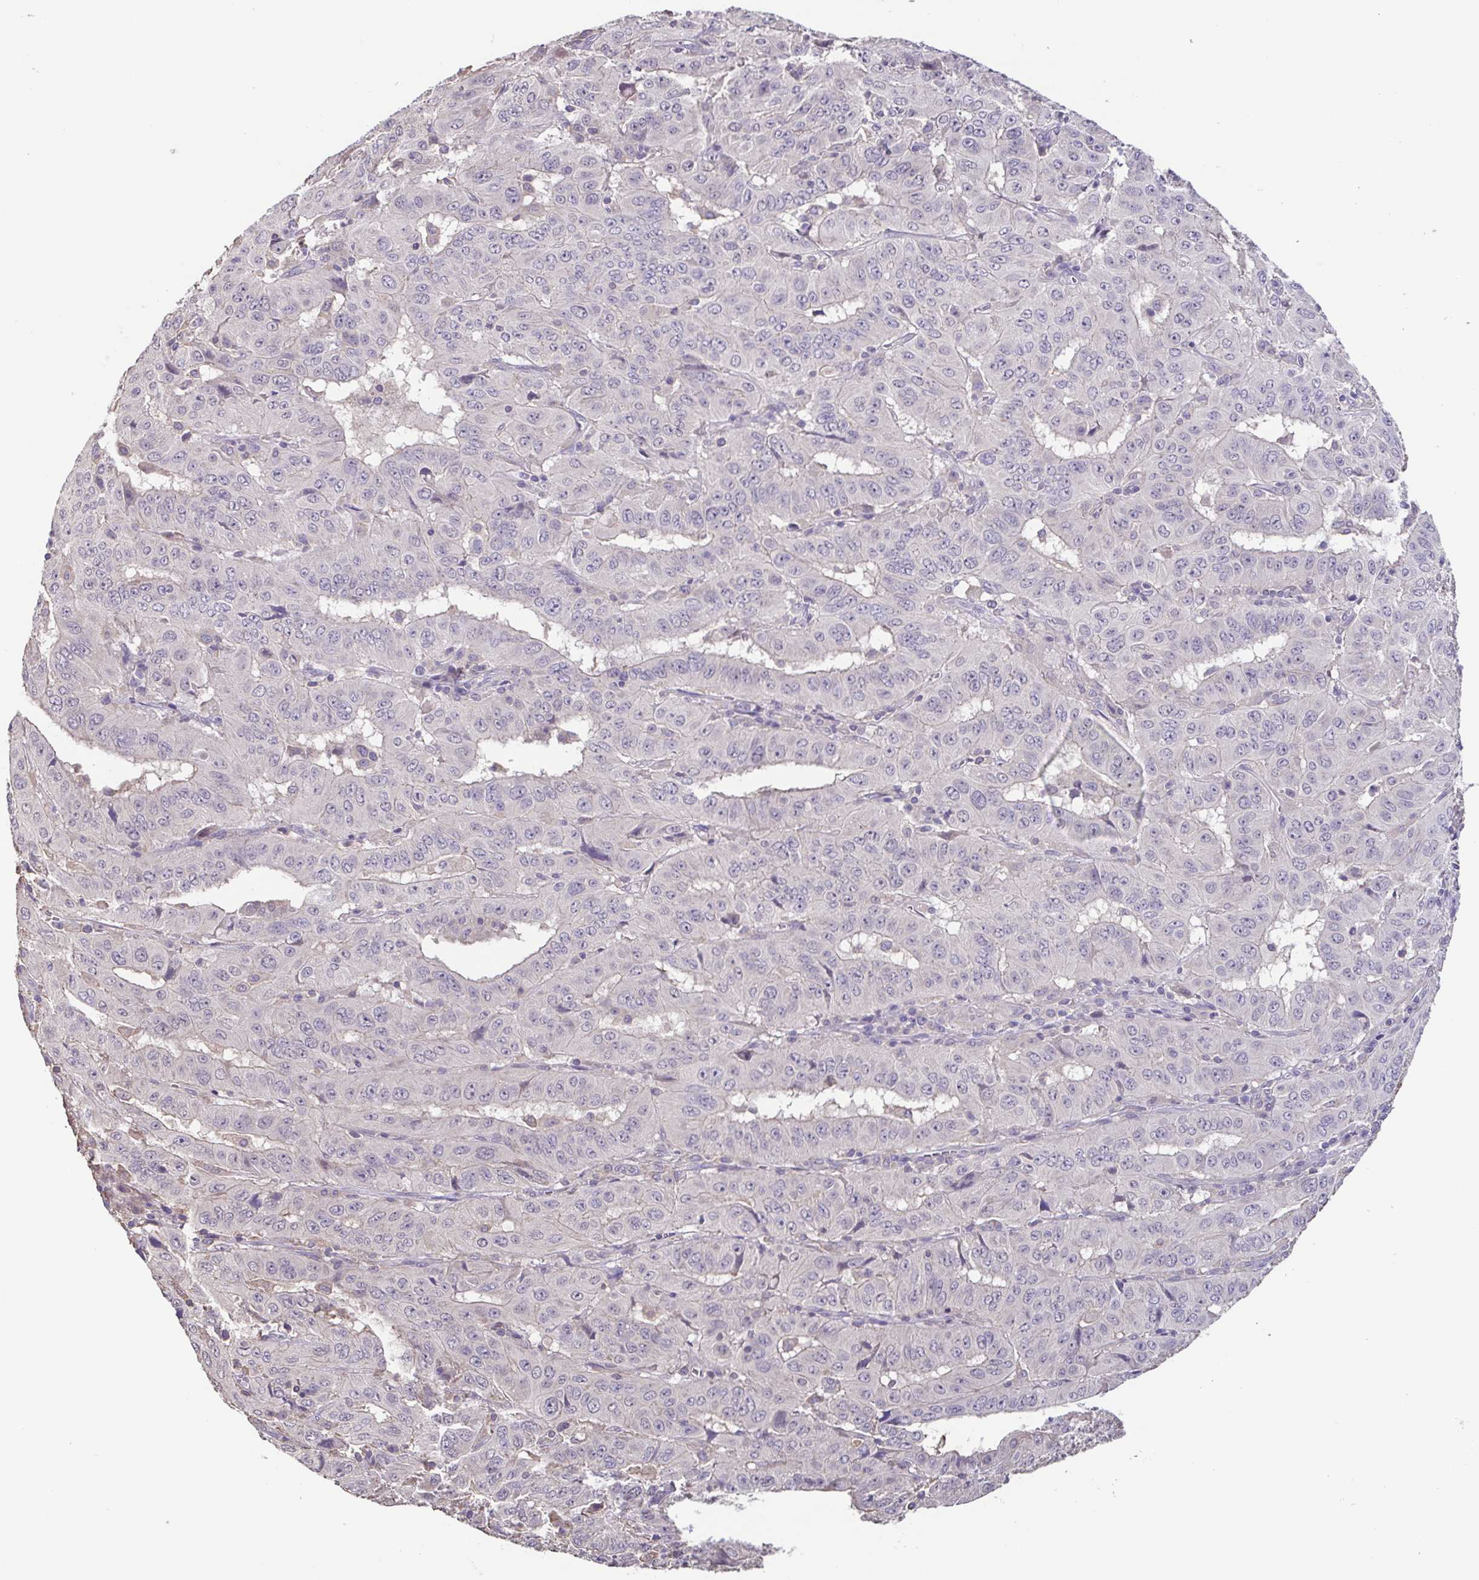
{"staining": {"intensity": "negative", "quantity": "none", "location": "none"}, "tissue": "pancreatic cancer", "cell_type": "Tumor cells", "image_type": "cancer", "snomed": [{"axis": "morphology", "description": "Adenocarcinoma, NOS"}, {"axis": "topography", "description": "Pancreas"}], "caption": "A photomicrograph of adenocarcinoma (pancreatic) stained for a protein reveals no brown staining in tumor cells.", "gene": "ACTRT2", "patient": {"sex": "male", "age": 63}}